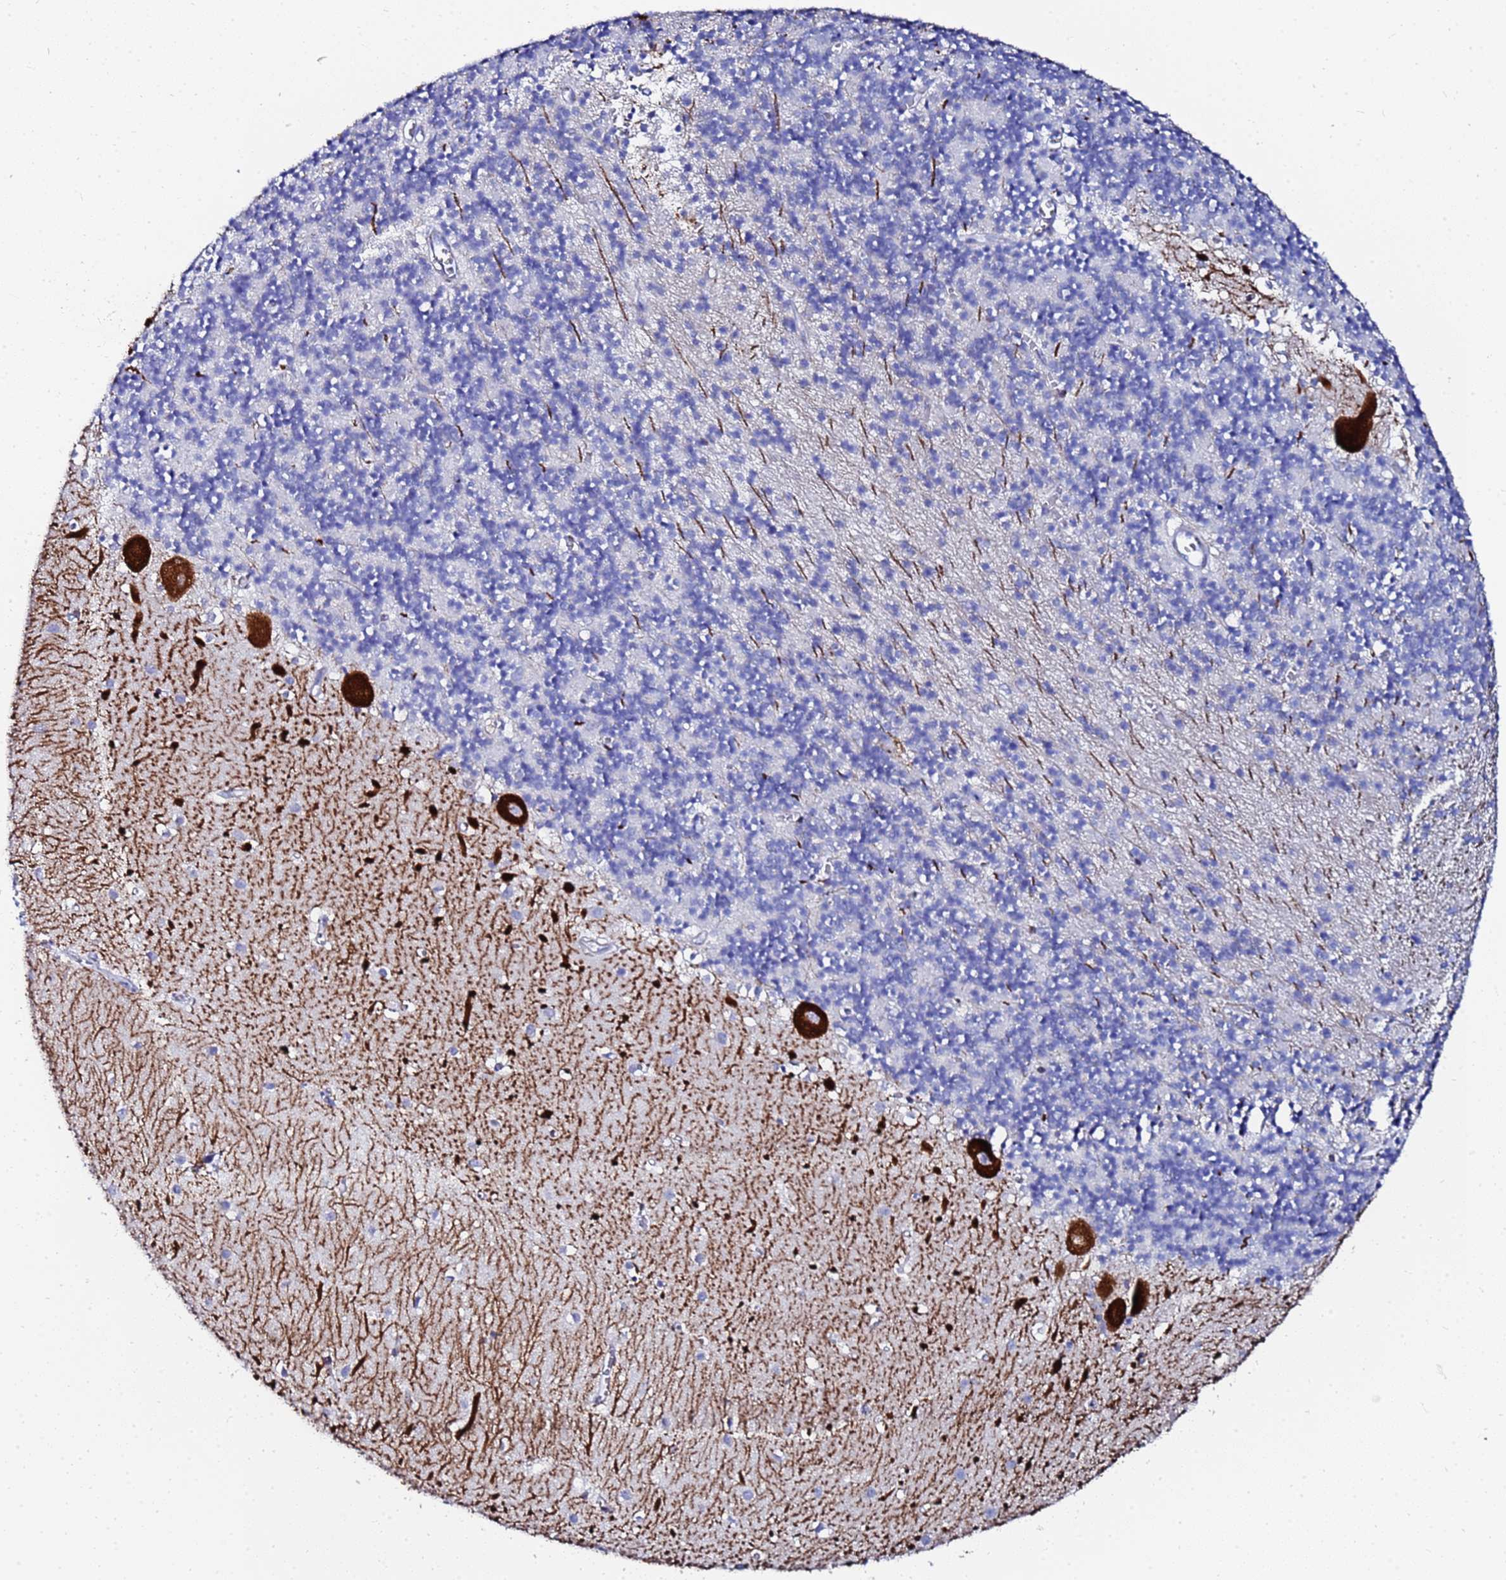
{"staining": {"intensity": "negative", "quantity": "none", "location": "none"}, "tissue": "cerebellum", "cell_type": "Cells in granular layer", "image_type": "normal", "snomed": [{"axis": "morphology", "description": "Normal tissue, NOS"}, {"axis": "topography", "description": "Cerebellum"}], "caption": "A micrograph of cerebellum stained for a protein reveals no brown staining in cells in granular layer. (DAB immunohistochemistry with hematoxylin counter stain).", "gene": "ZNF26", "patient": {"sex": "male", "age": 54}}